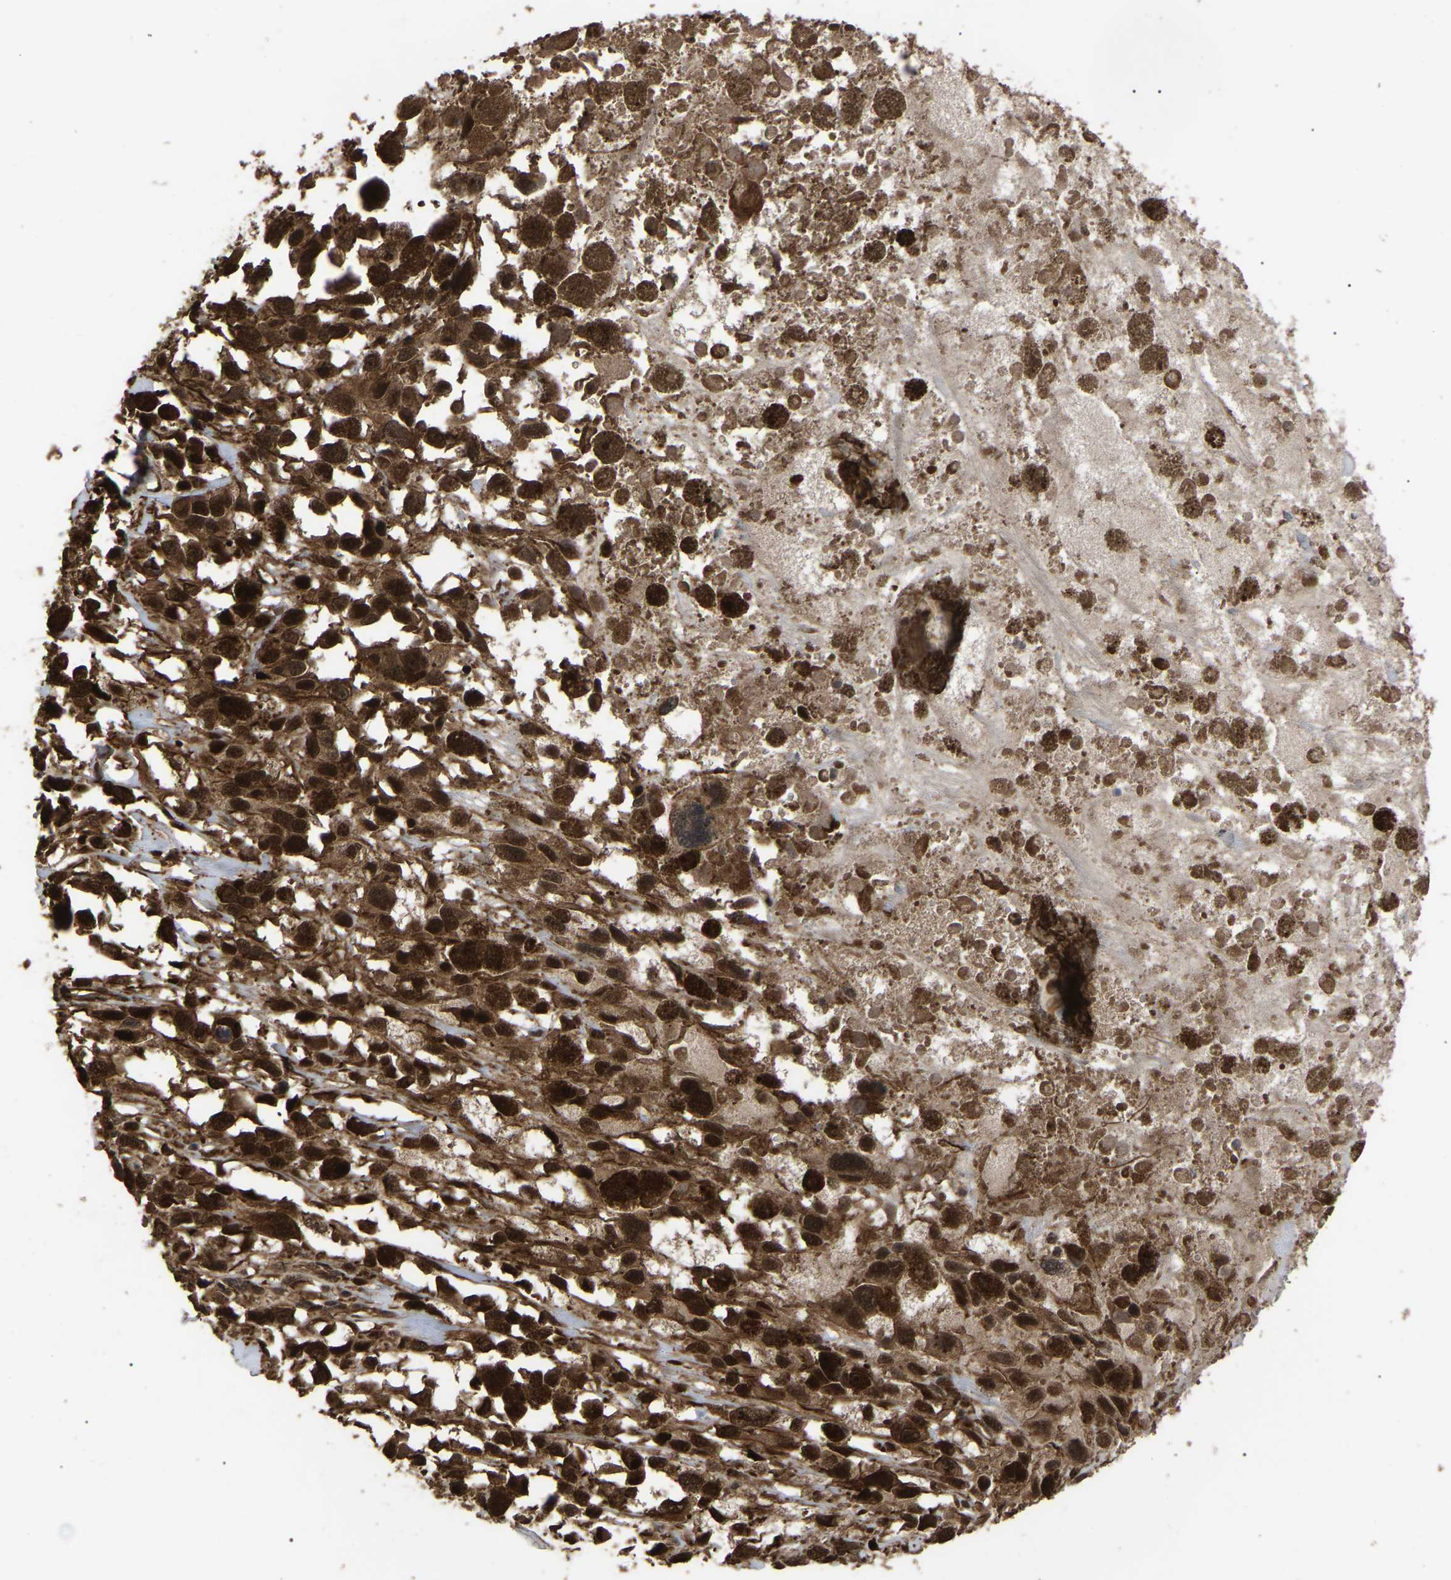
{"staining": {"intensity": "strong", "quantity": ">75%", "location": "cytoplasmic/membranous,nuclear"}, "tissue": "melanoma", "cell_type": "Tumor cells", "image_type": "cancer", "snomed": [{"axis": "morphology", "description": "Malignant melanoma, Metastatic site"}, {"axis": "topography", "description": "Lymph node"}], "caption": "Immunohistochemical staining of human malignant melanoma (metastatic site) reveals strong cytoplasmic/membranous and nuclear protein positivity in approximately >75% of tumor cells.", "gene": "FAM161B", "patient": {"sex": "male", "age": 59}}